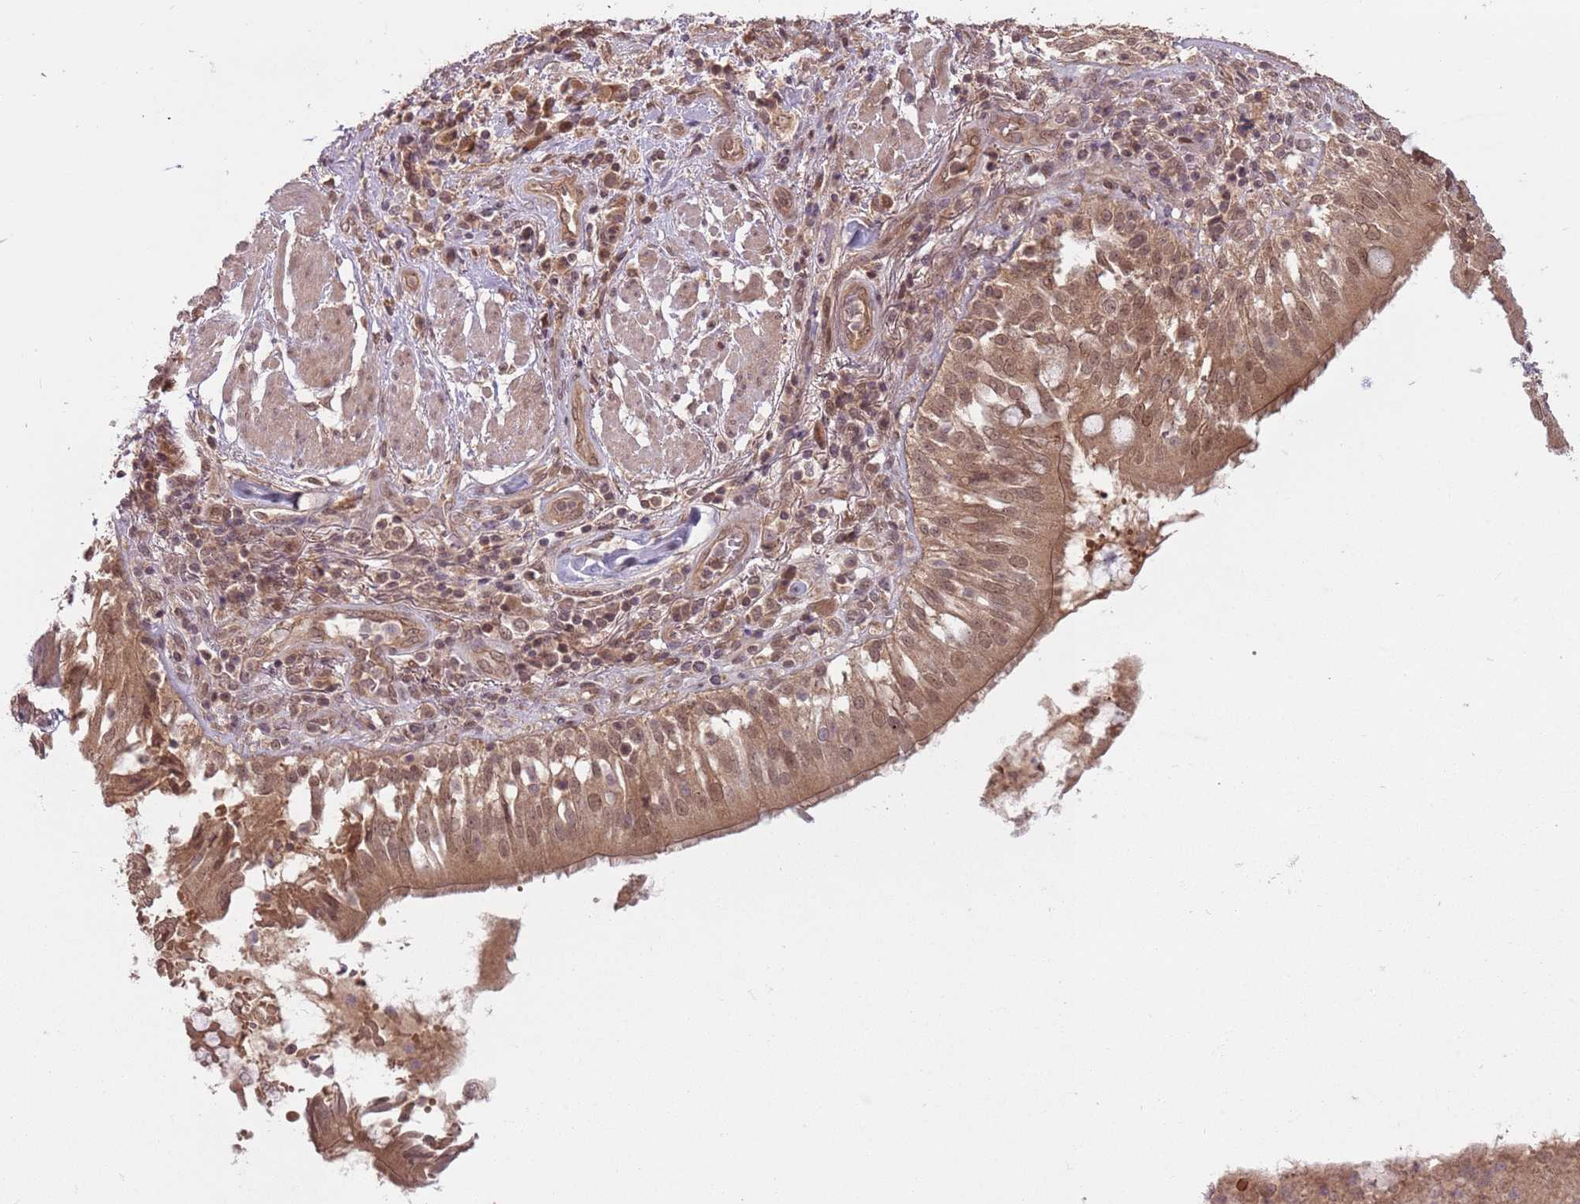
{"staining": {"intensity": "weak", "quantity": "25%-75%", "location": "cytoplasmic/membranous"}, "tissue": "adipose tissue", "cell_type": "Adipocytes", "image_type": "normal", "snomed": [{"axis": "morphology", "description": "Normal tissue, NOS"}, {"axis": "morphology", "description": "Squamous cell carcinoma, NOS"}, {"axis": "topography", "description": "Bronchus"}, {"axis": "topography", "description": "Lung"}], "caption": "A high-resolution histopathology image shows immunohistochemistry staining of normal adipose tissue, which exhibits weak cytoplasmic/membranous positivity in approximately 25%-75% of adipocytes.", "gene": "ADAMTS3", "patient": {"sex": "male", "age": 64}}